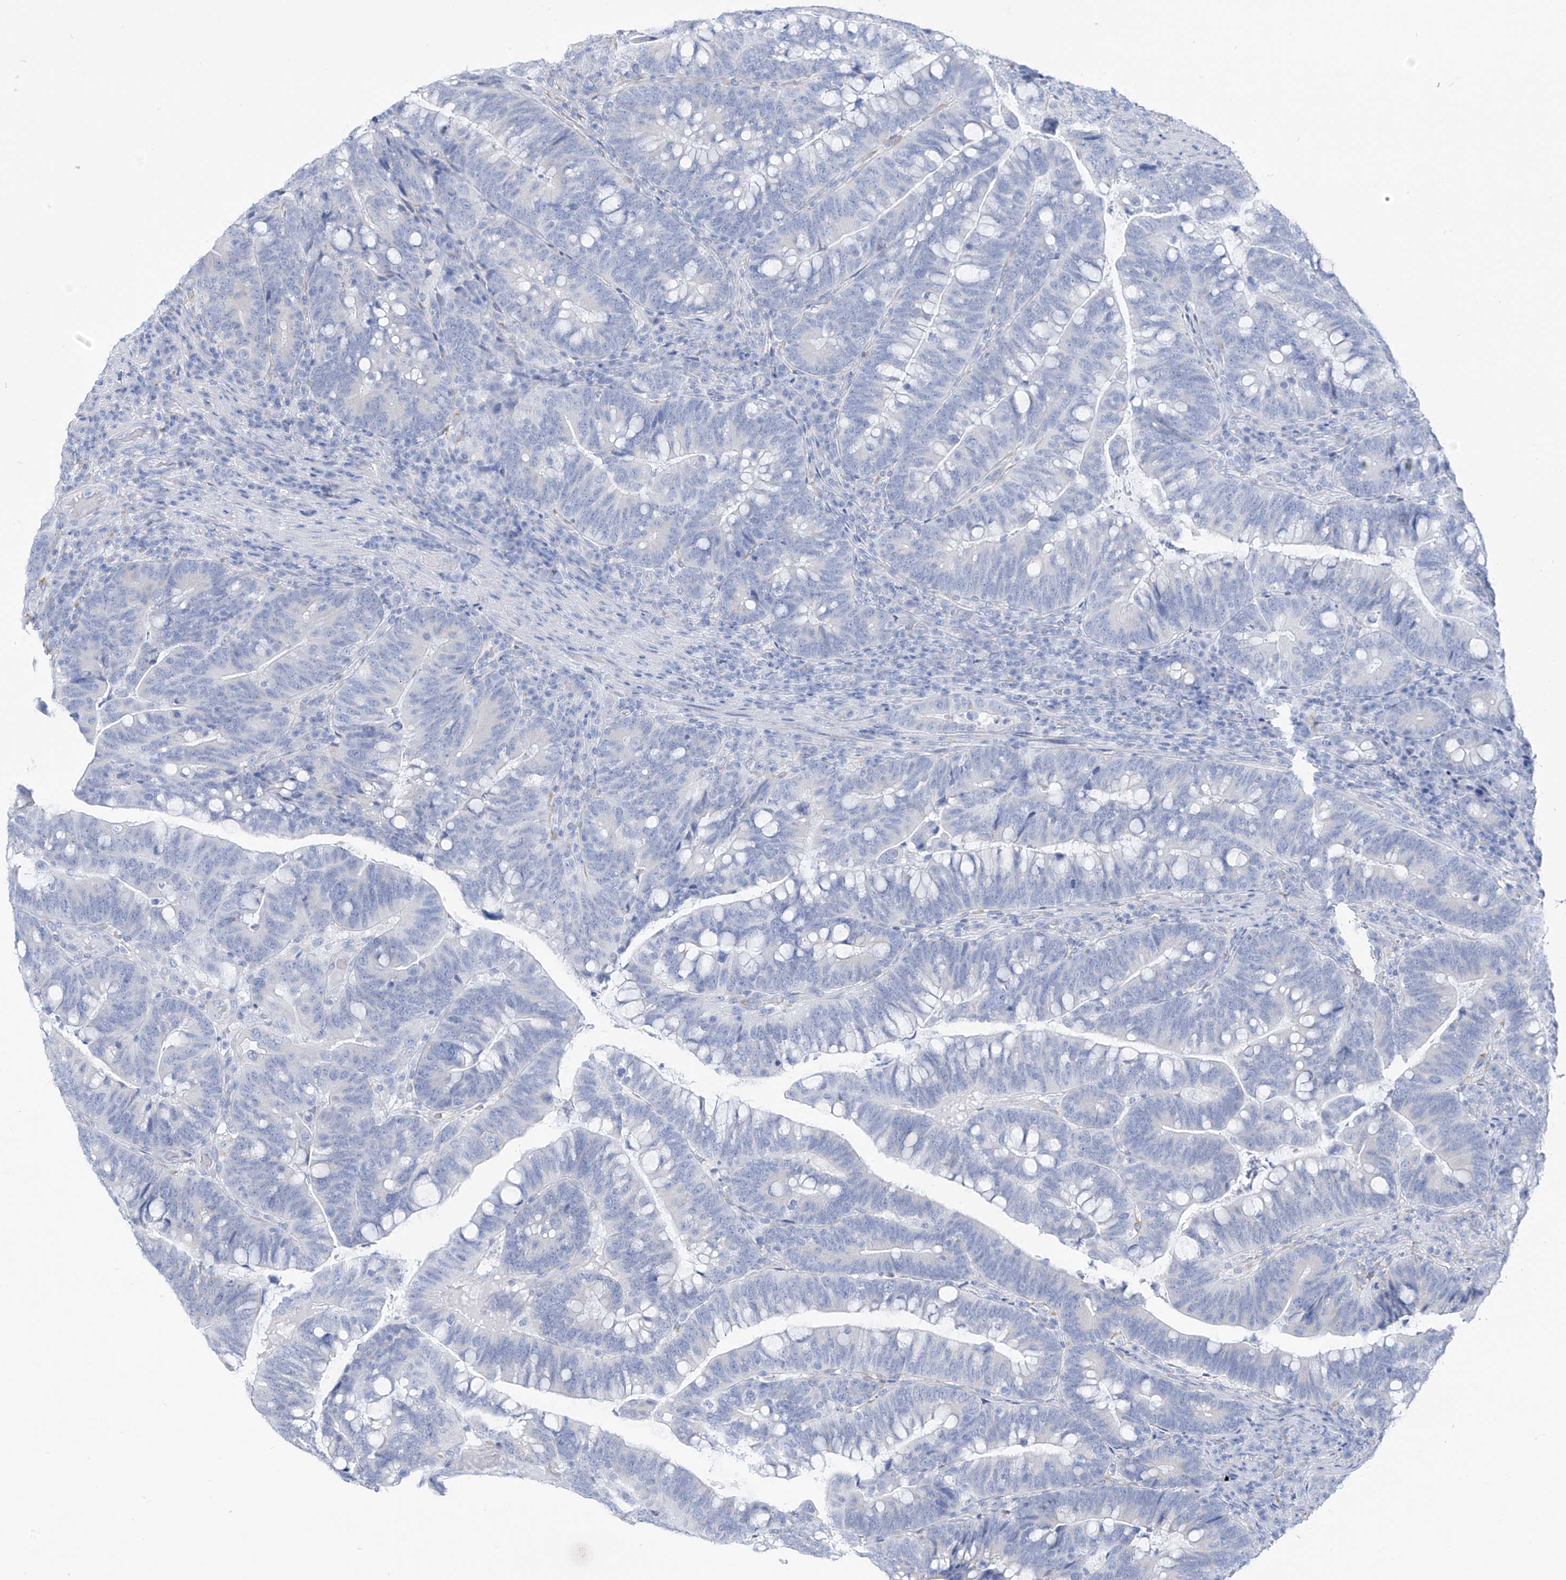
{"staining": {"intensity": "negative", "quantity": "none", "location": "none"}, "tissue": "colorectal cancer", "cell_type": "Tumor cells", "image_type": "cancer", "snomed": [{"axis": "morphology", "description": "Adenocarcinoma, NOS"}, {"axis": "topography", "description": "Colon"}], "caption": "Tumor cells are negative for brown protein staining in colorectal cancer (adenocarcinoma).", "gene": "RCN2", "patient": {"sex": "female", "age": 66}}